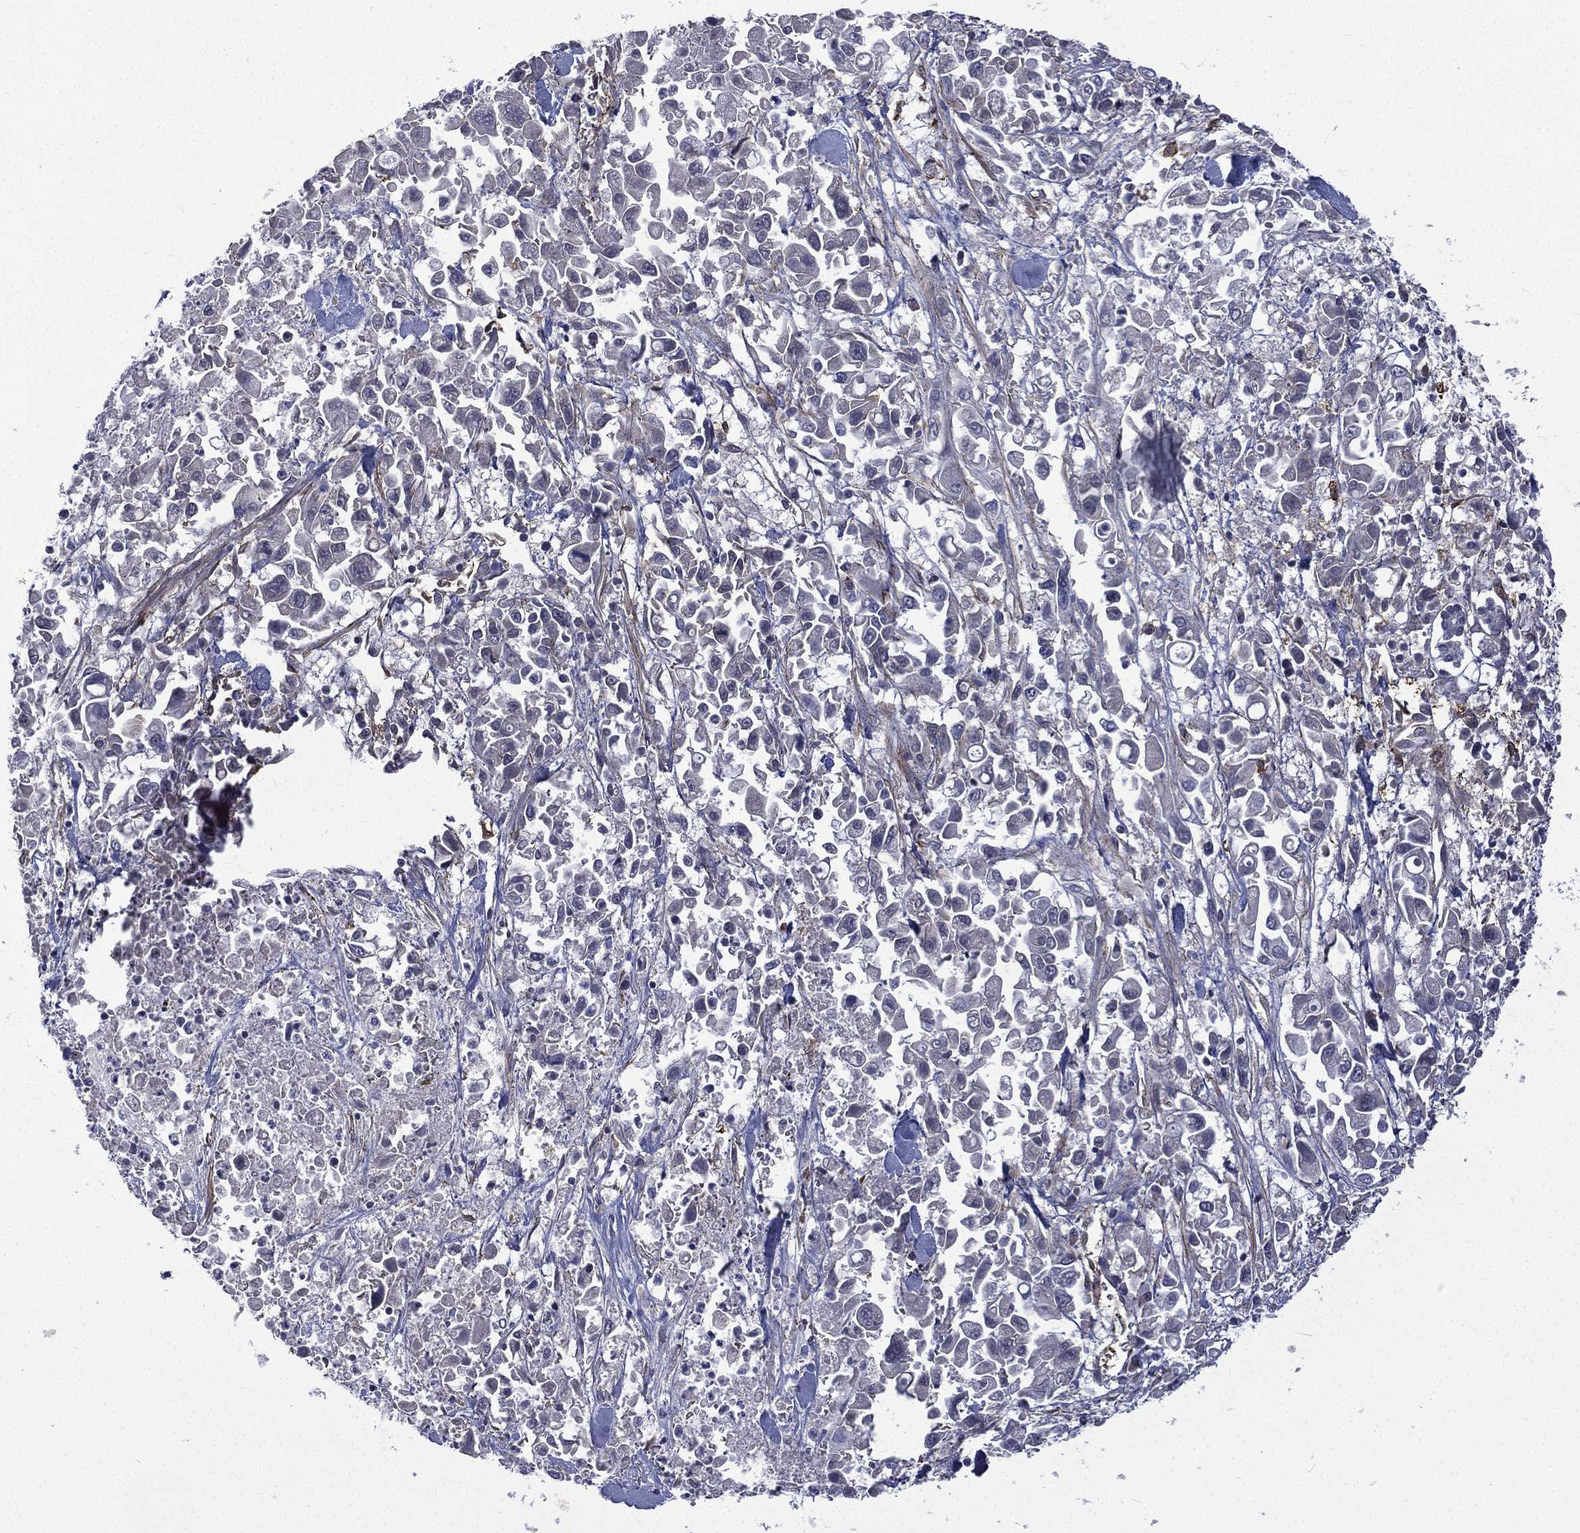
{"staining": {"intensity": "negative", "quantity": "none", "location": "none"}, "tissue": "pancreatic cancer", "cell_type": "Tumor cells", "image_type": "cancer", "snomed": [{"axis": "morphology", "description": "Adenocarcinoma, NOS"}, {"axis": "topography", "description": "Pancreas"}], "caption": "The histopathology image demonstrates no staining of tumor cells in pancreatic cancer (adenocarcinoma).", "gene": "PPFIBP1", "patient": {"sex": "female", "age": 83}}